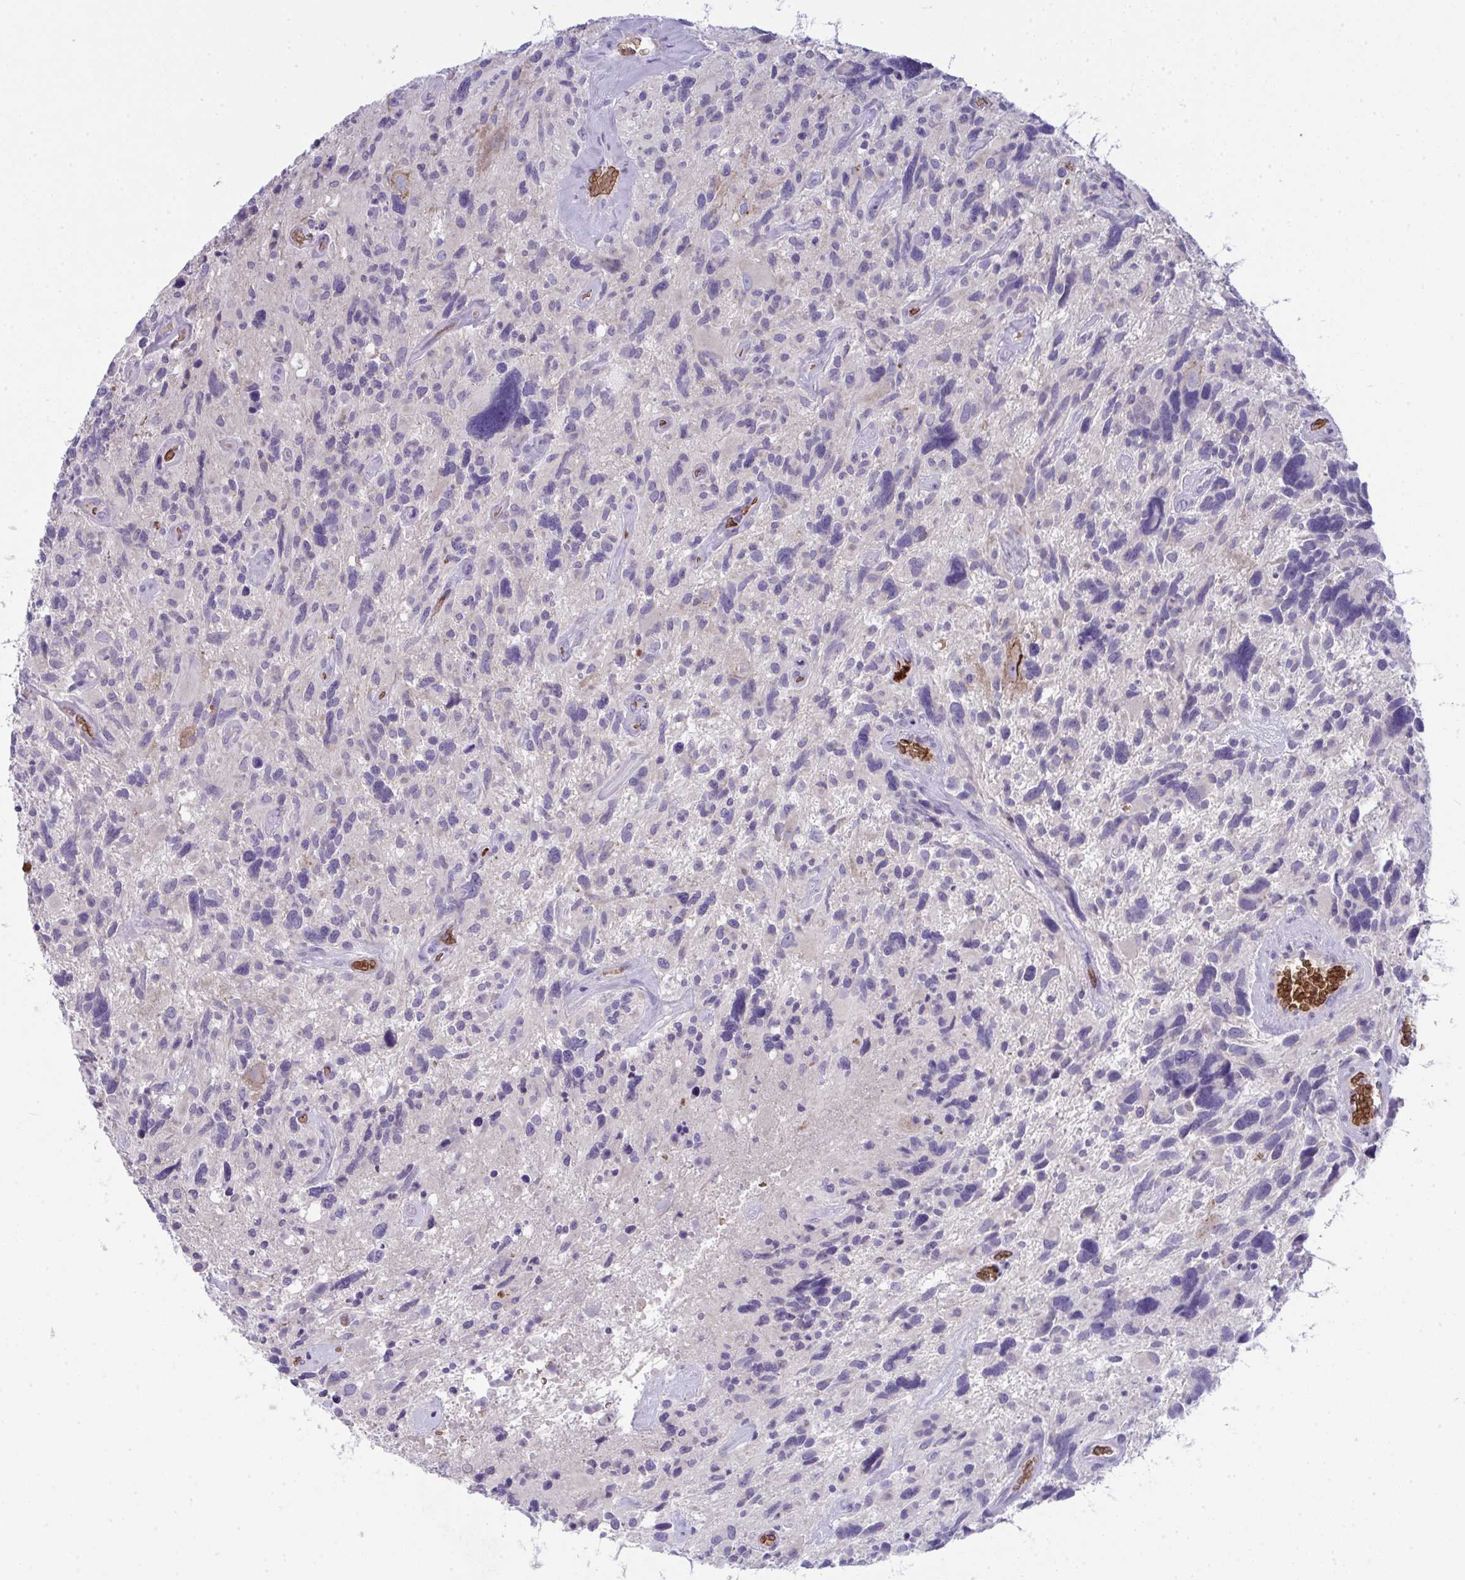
{"staining": {"intensity": "negative", "quantity": "none", "location": "none"}, "tissue": "glioma", "cell_type": "Tumor cells", "image_type": "cancer", "snomed": [{"axis": "morphology", "description": "Glioma, malignant, High grade"}, {"axis": "topography", "description": "Brain"}], "caption": "There is no significant expression in tumor cells of malignant glioma (high-grade). (DAB IHC, high magnification).", "gene": "SPTB", "patient": {"sex": "male", "age": 49}}